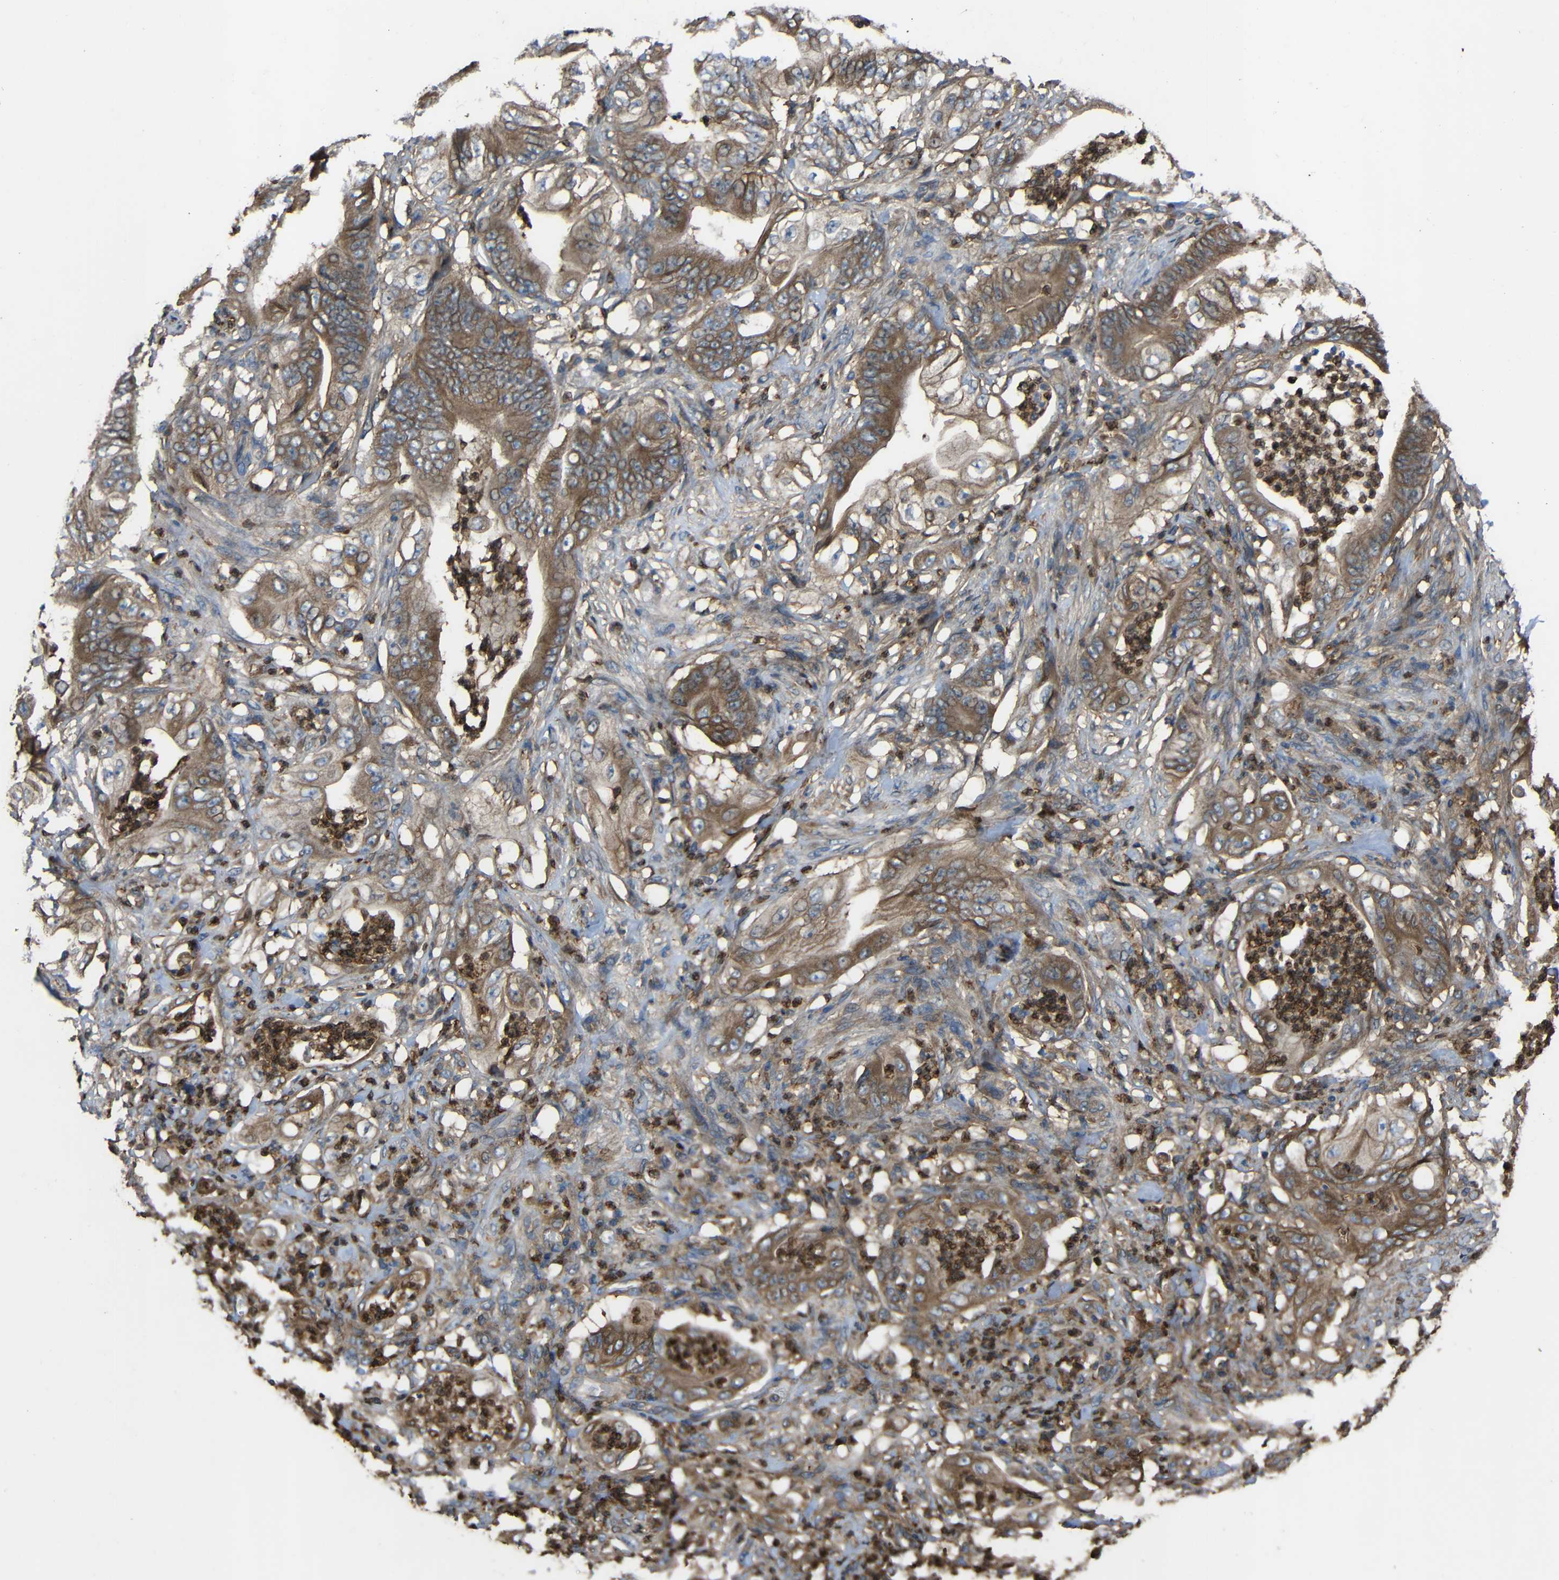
{"staining": {"intensity": "moderate", "quantity": ">75%", "location": "cytoplasmic/membranous"}, "tissue": "stomach cancer", "cell_type": "Tumor cells", "image_type": "cancer", "snomed": [{"axis": "morphology", "description": "Adenocarcinoma, NOS"}, {"axis": "topography", "description": "Stomach"}], "caption": "Moderate cytoplasmic/membranous expression is present in approximately >75% of tumor cells in stomach cancer (adenocarcinoma). The staining was performed using DAB to visualize the protein expression in brown, while the nuclei were stained in blue with hematoxylin (Magnification: 20x).", "gene": "TREM2", "patient": {"sex": "female", "age": 73}}